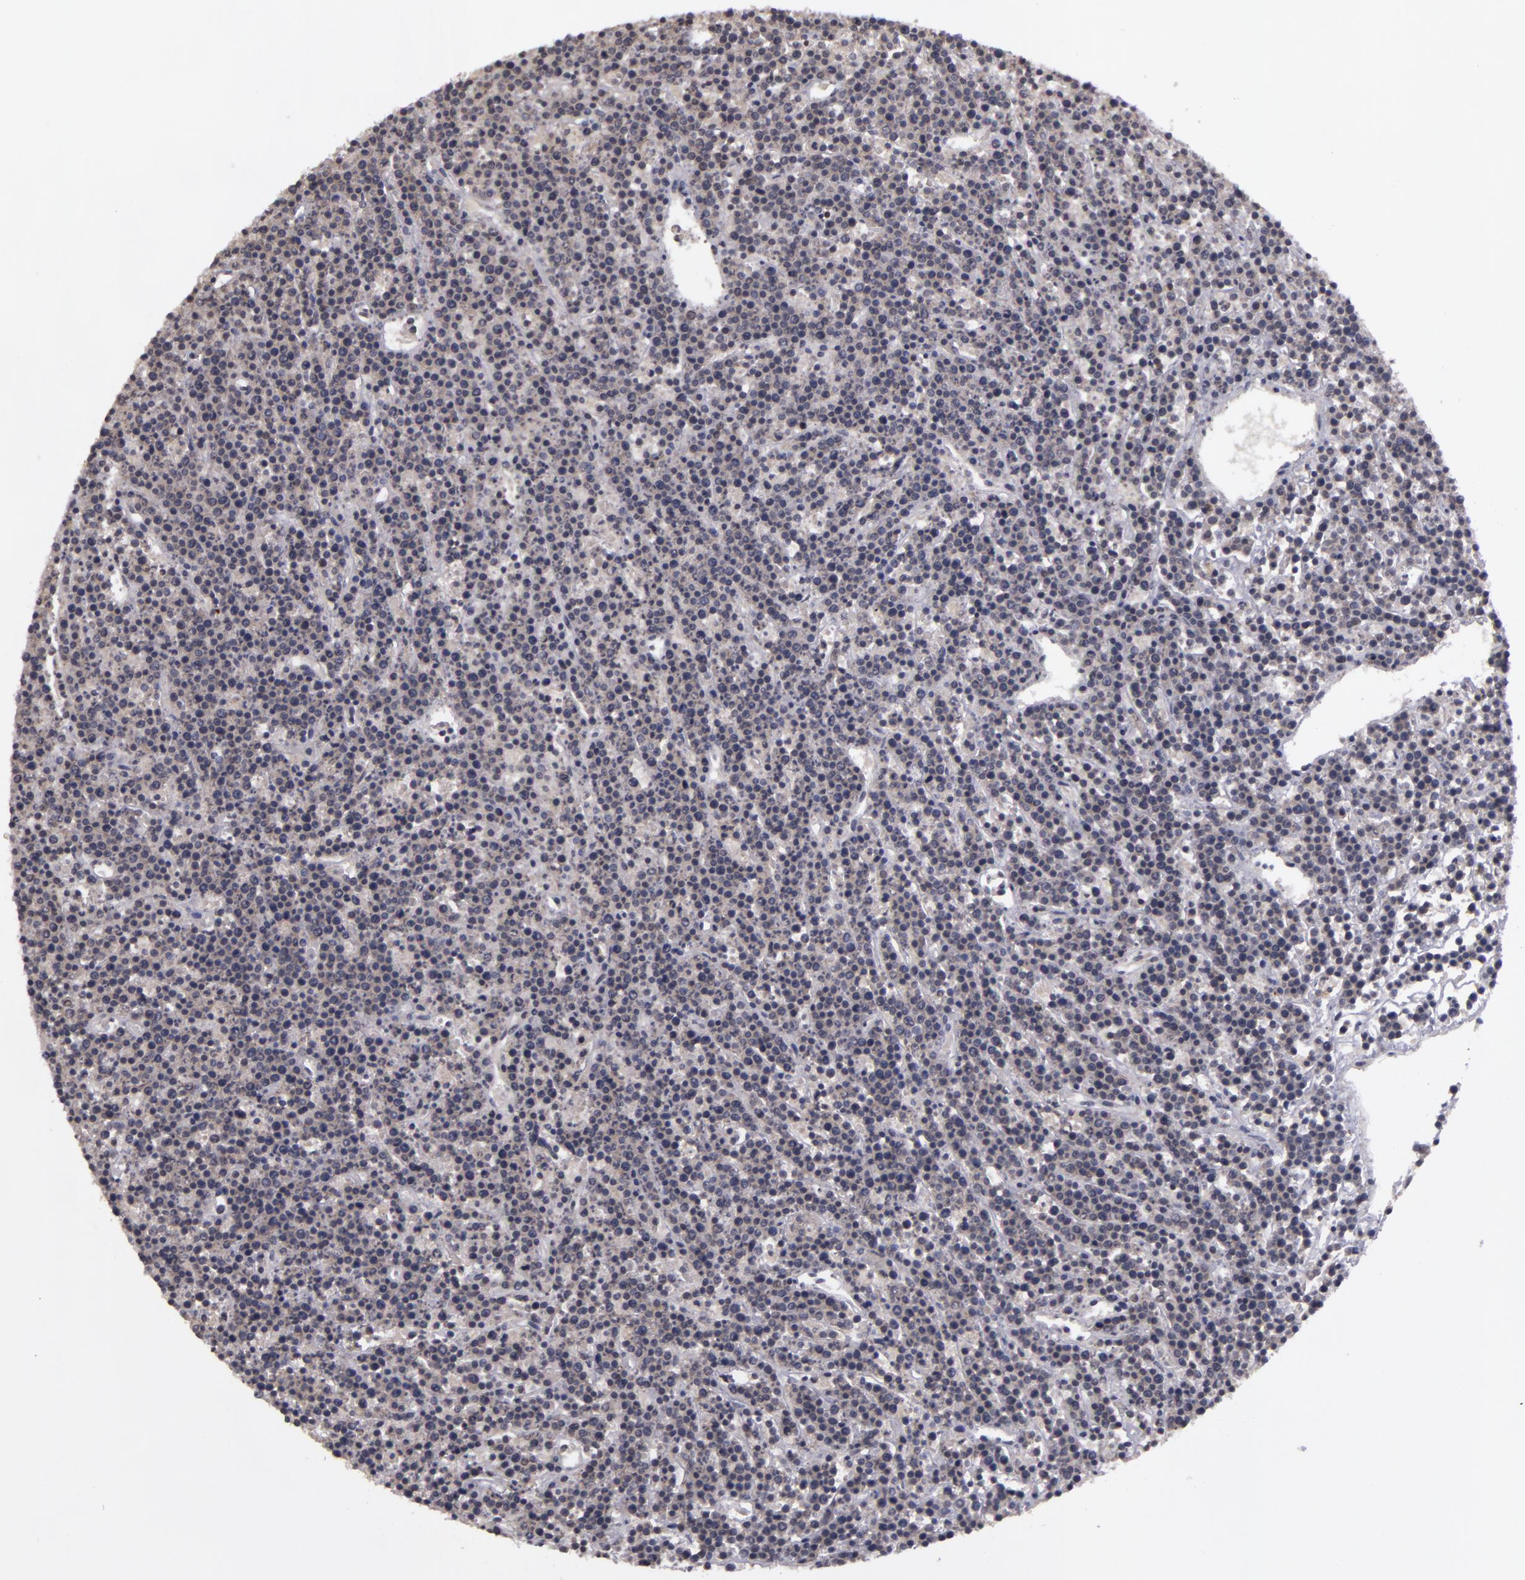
{"staining": {"intensity": "negative", "quantity": "none", "location": "none"}, "tissue": "lymphoma", "cell_type": "Tumor cells", "image_type": "cancer", "snomed": [{"axis": "morphology", "description": "Malignant lymphoma, non-Hodgkin's type, High grade"}, {"axis": "topography", "description": "Ovary"}], "caption": "IHC of human malignant lymphoma, non-Hodgkin's type (high-grade) exhibits no positivity in tumor cells.", "gene": "RRP7A", "patient": {"sex": "female", "age": 56}}